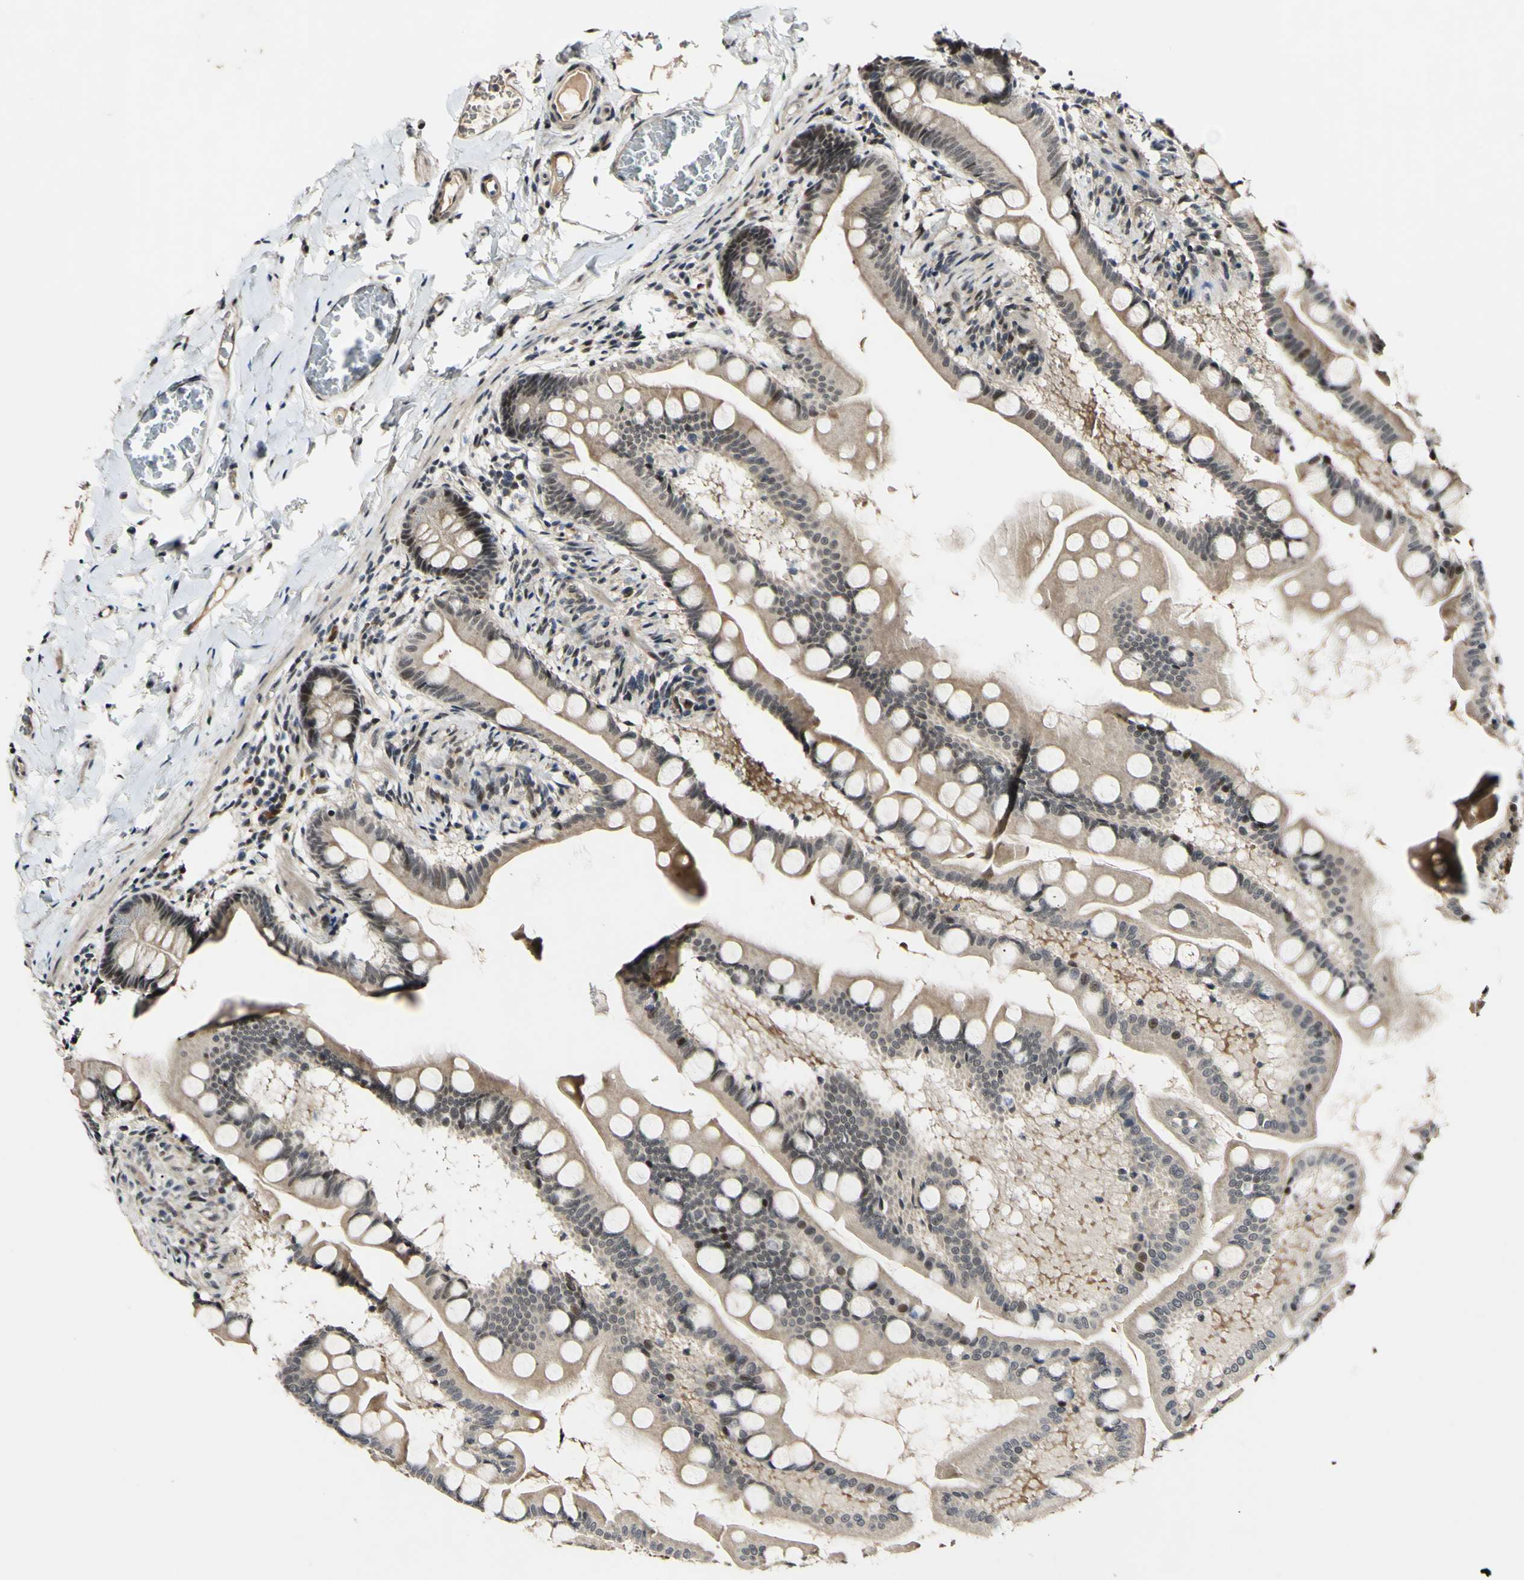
{"staining": {"intensity": "moderate", "quantity": "25%-75%", "location": "nuclear"}, "tissue": "small intestine", "cell_type": "Glandular cells", "image_type": "normal", "snomed": [{"axis": "morphology", "description": "Normal tissue, NOS"}, {"axis": "topography", "description": "Small intestine"}], "caption": "About 25%-75% of glandular cells in normal human small intestine display moderate nuclear protein staining as visualized by brown immunohistochemical staining.", "gene": "POLR2F", "patient": {"sex": "male", "age": 41}}